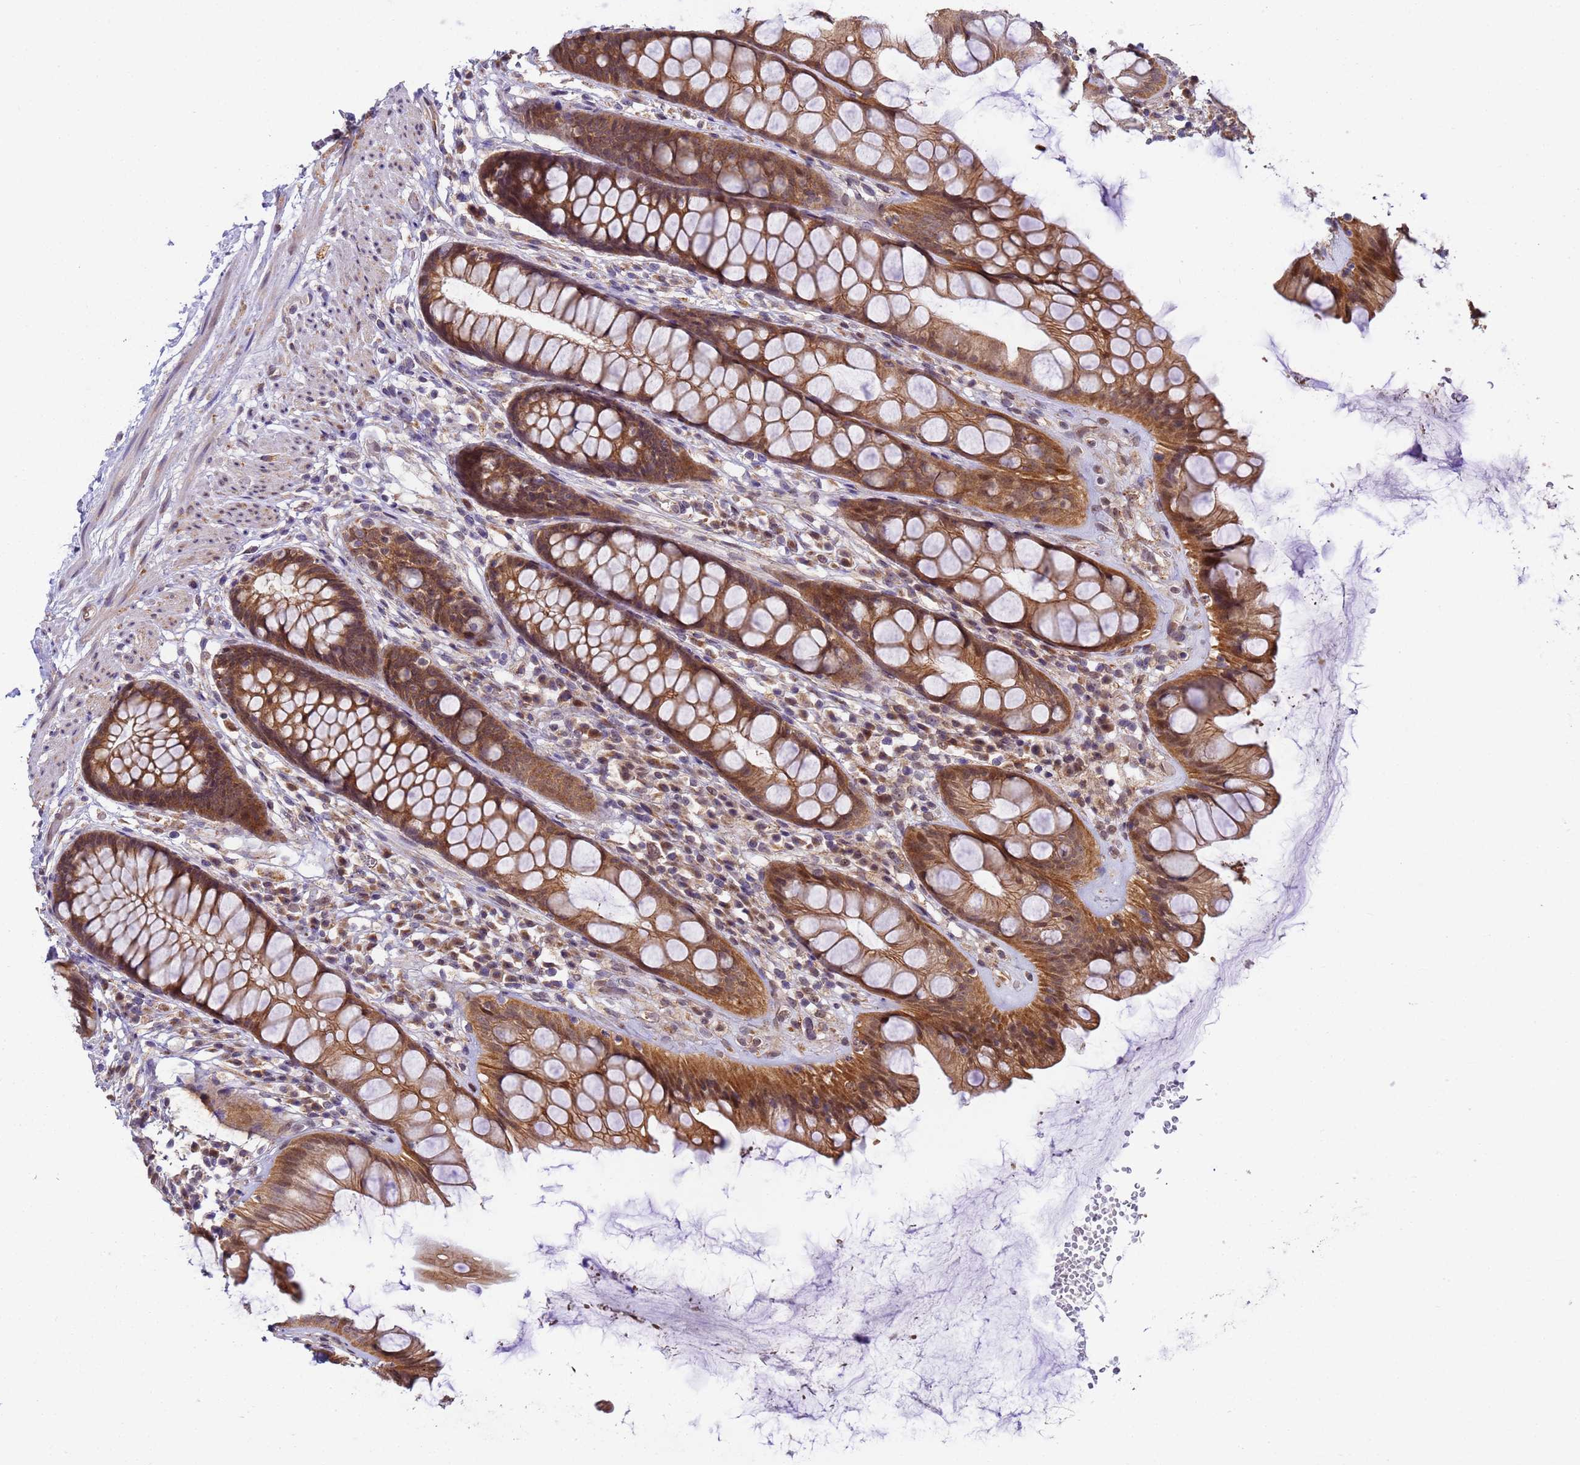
{"staining": {"intensity": "moderate", "quantity": ">75%", "location": "cytoplasmic/membranous"}, "tissue": "rectum", "cell_type": "Glandular cells", "image_type": "normal", "snomed": [{"axis": "morphology", "description": "Normal tissue, NOS"}, {"axis": "topography", "description": "Rectum"}], "caption": "Glandular cells display moderate cytoplasmic/membranous positivity in about >75% of cells in unremarkable rectum. (brown staining indicates protein expression, while blue staining denotes nuclei).", "gene": "RAPGEF3", "patient": {"sex": "male", "age": 74}}